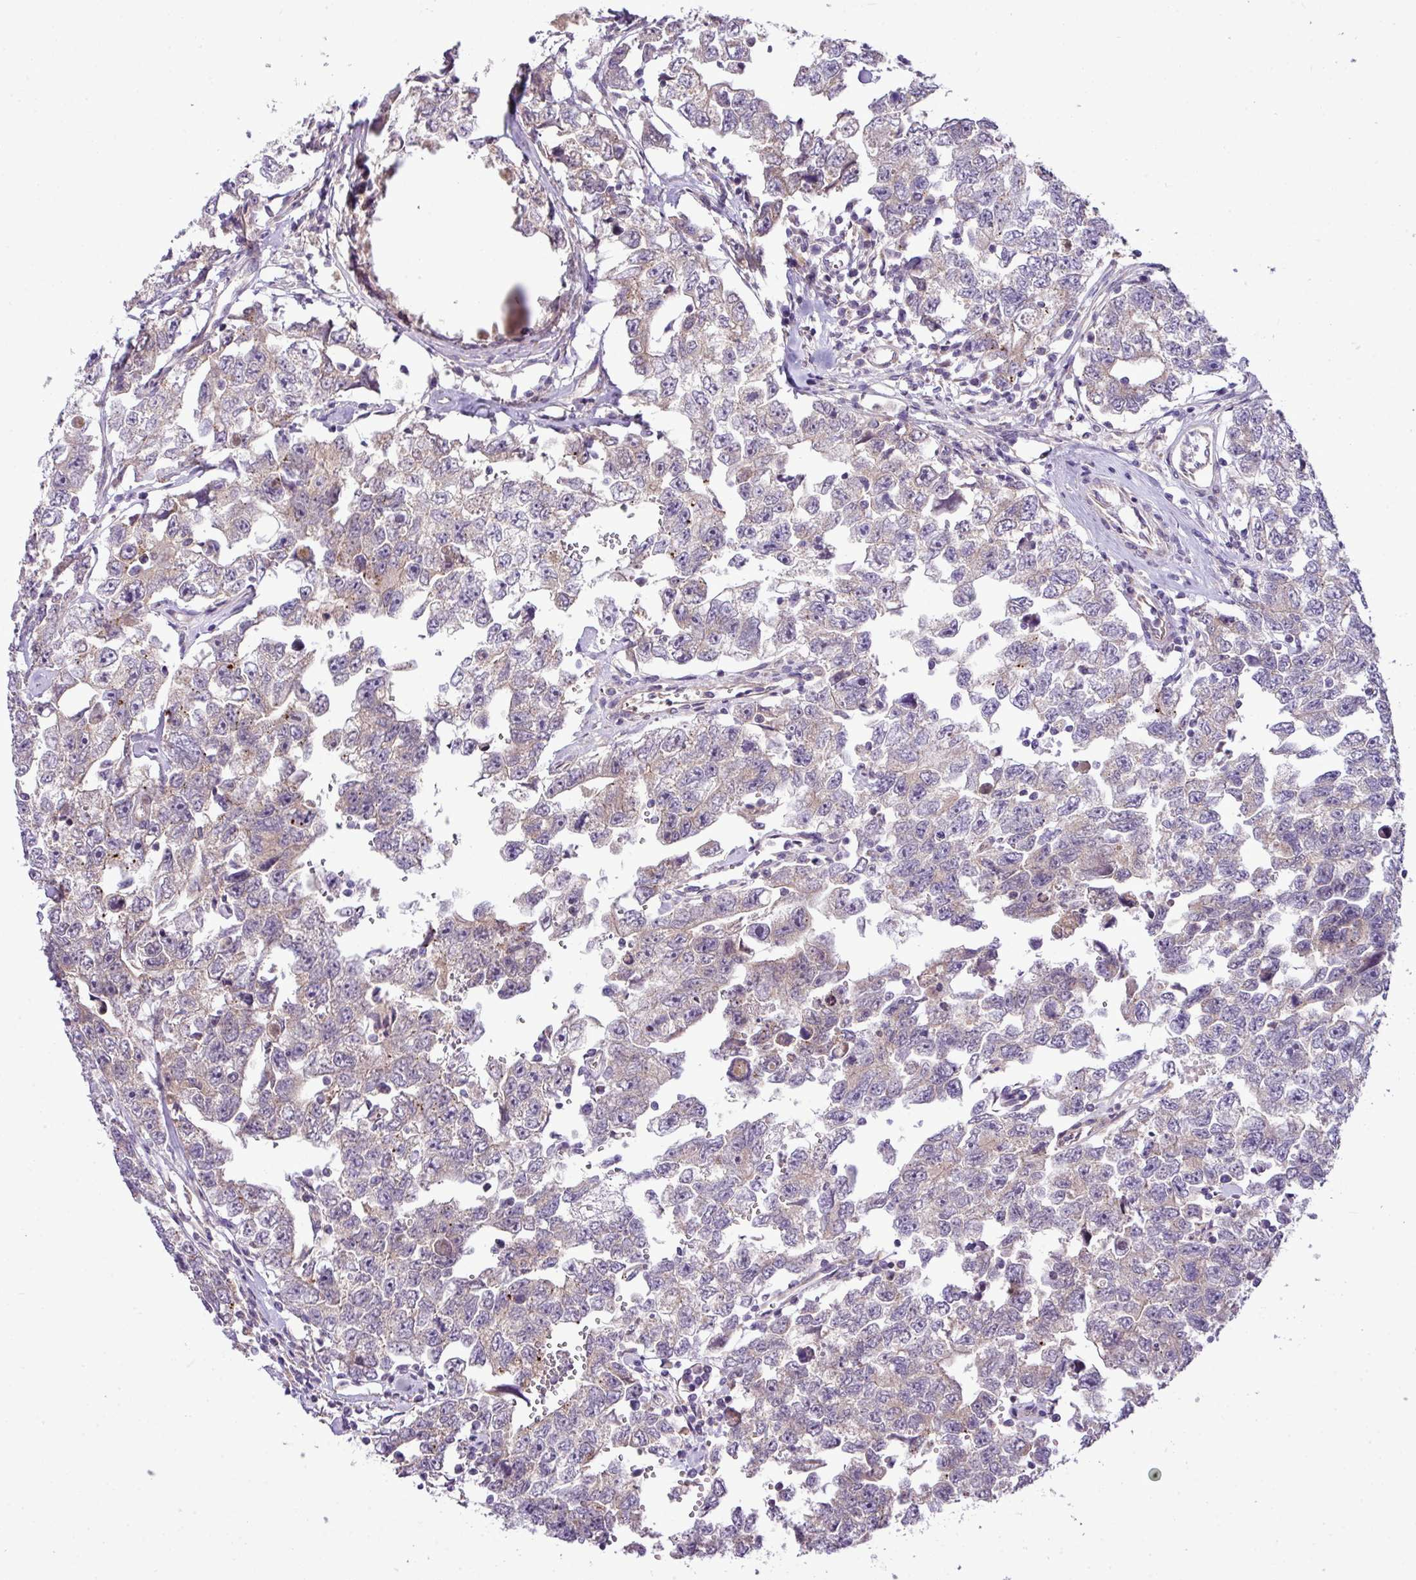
{"staining": {"intensity": "weak", "quantity": "<25%", "location": "cytoplasmic/membranous"}, "tissue": "testis cancer", "cell_type": "Tumor cells", "image_type": "cancer", "snomed": [{"axis": "morphology", "description": "Carcinoma, Embryonal, NOS"}, {"axis": "topography", "description": "Testis"}], "caption": "The photomicrograph shows no staining of tumor cells in testis embryonal carcinoma. (DAB (3,3'-diaminobenzidine) IHC visualized using brightfield microscopy, high magnification).", "gene": "XIAP", "patient": {"sex": "male", "age": 22}}